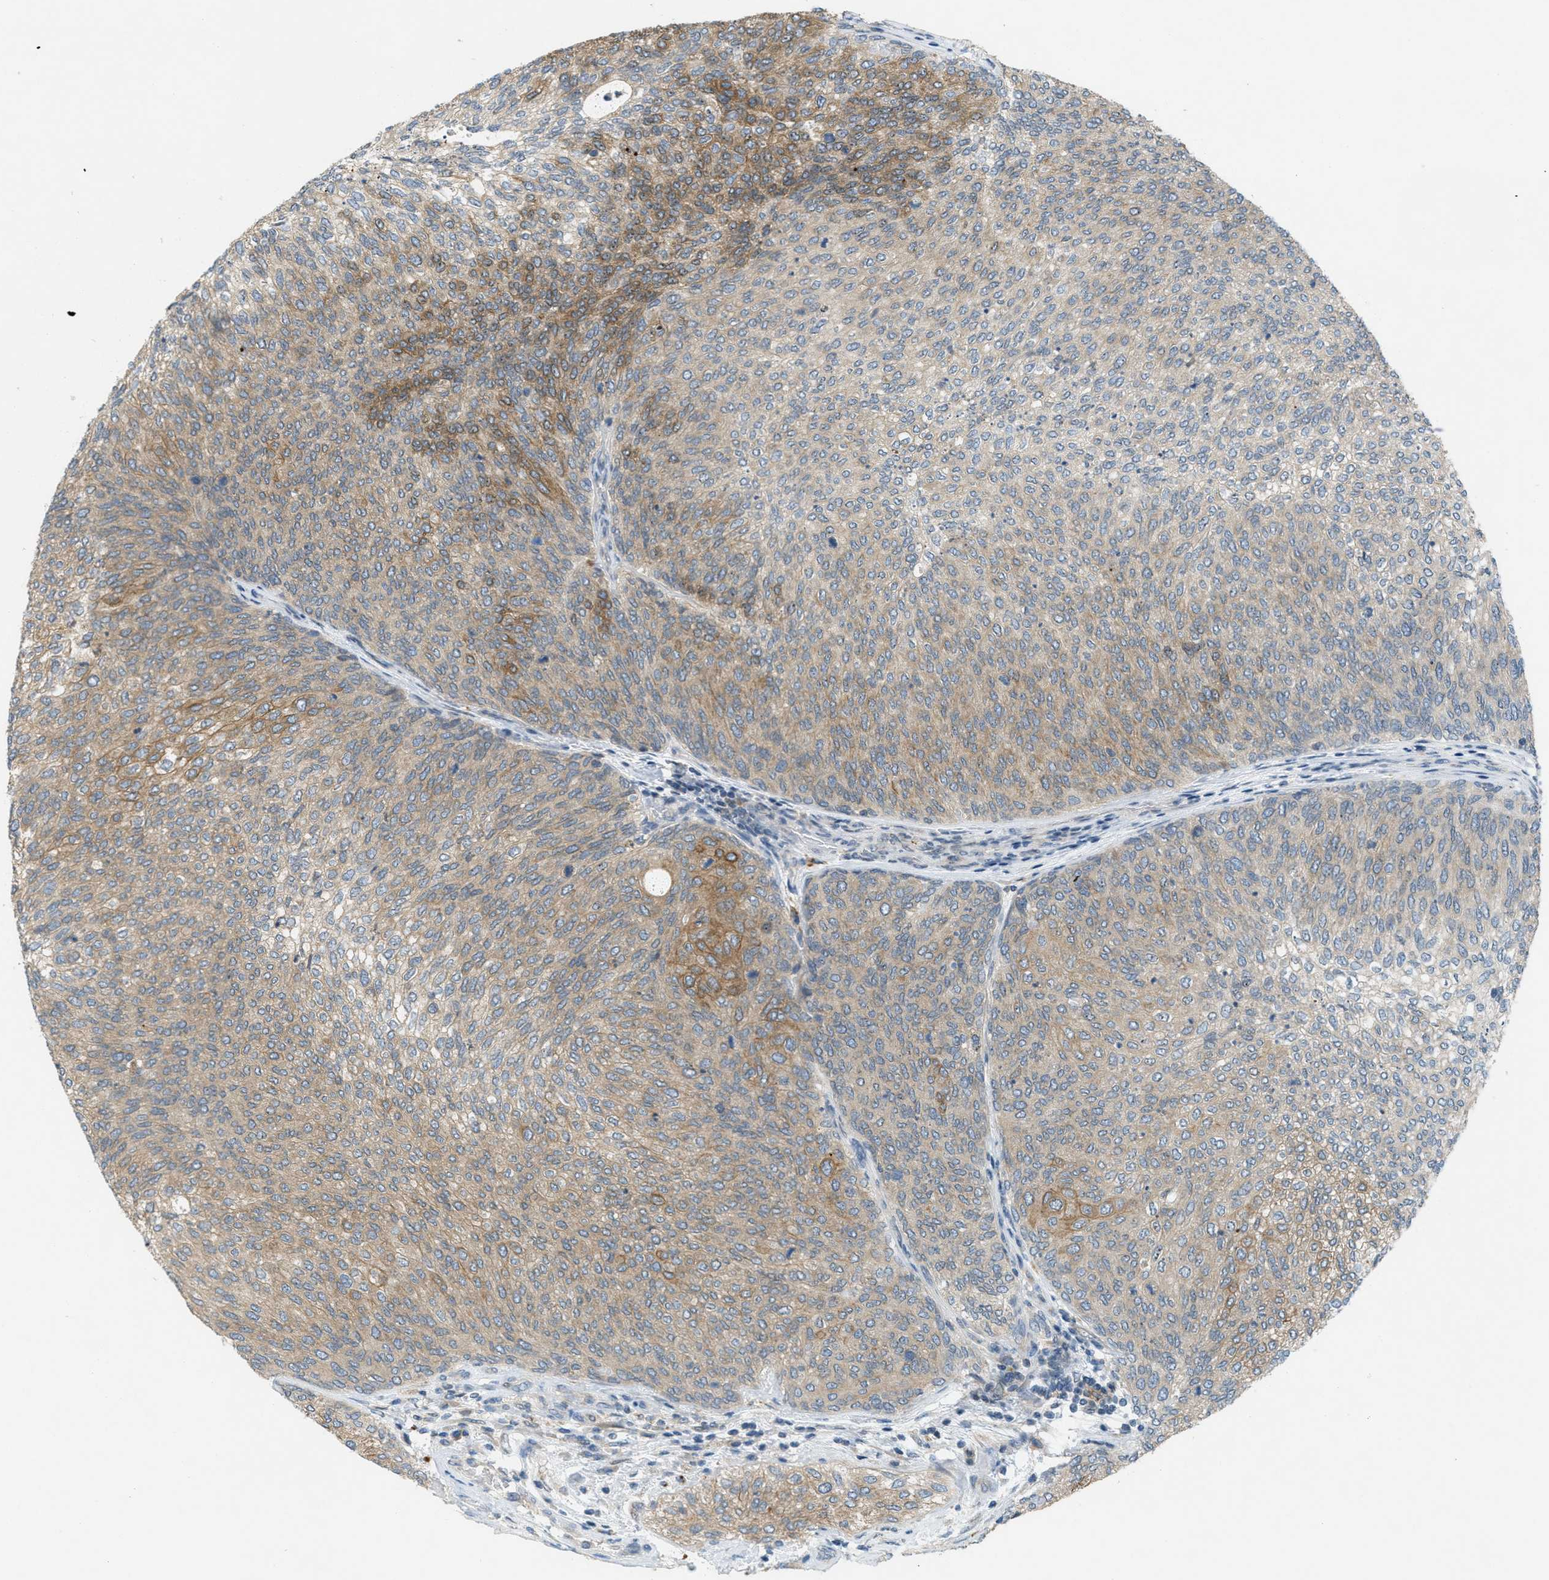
{"staining": {"intensity": "moderate", "quantity": "25%-75%", "location": "cytoplasmic/membranous"}, "tissue": "urothelial cancer", "cell_type": "Tumor cells", "image_type": "cancer", "snomed": [{"axis": "morphology", "description": "Urothelial carcinoma, Low grade"}, {"axis": "topography", "description": "Urinary bladder"}], "caption": "A photomicrograph showing moderate cytoplasmic/membranous expression in approximately 25%-75% of tumor cells in urothelial carcinoma (low-grade), as visualized by brown immunohistochemical staining.", "gene": "SIGMAR1", "patient": {"sex": "female", "age": 79}}